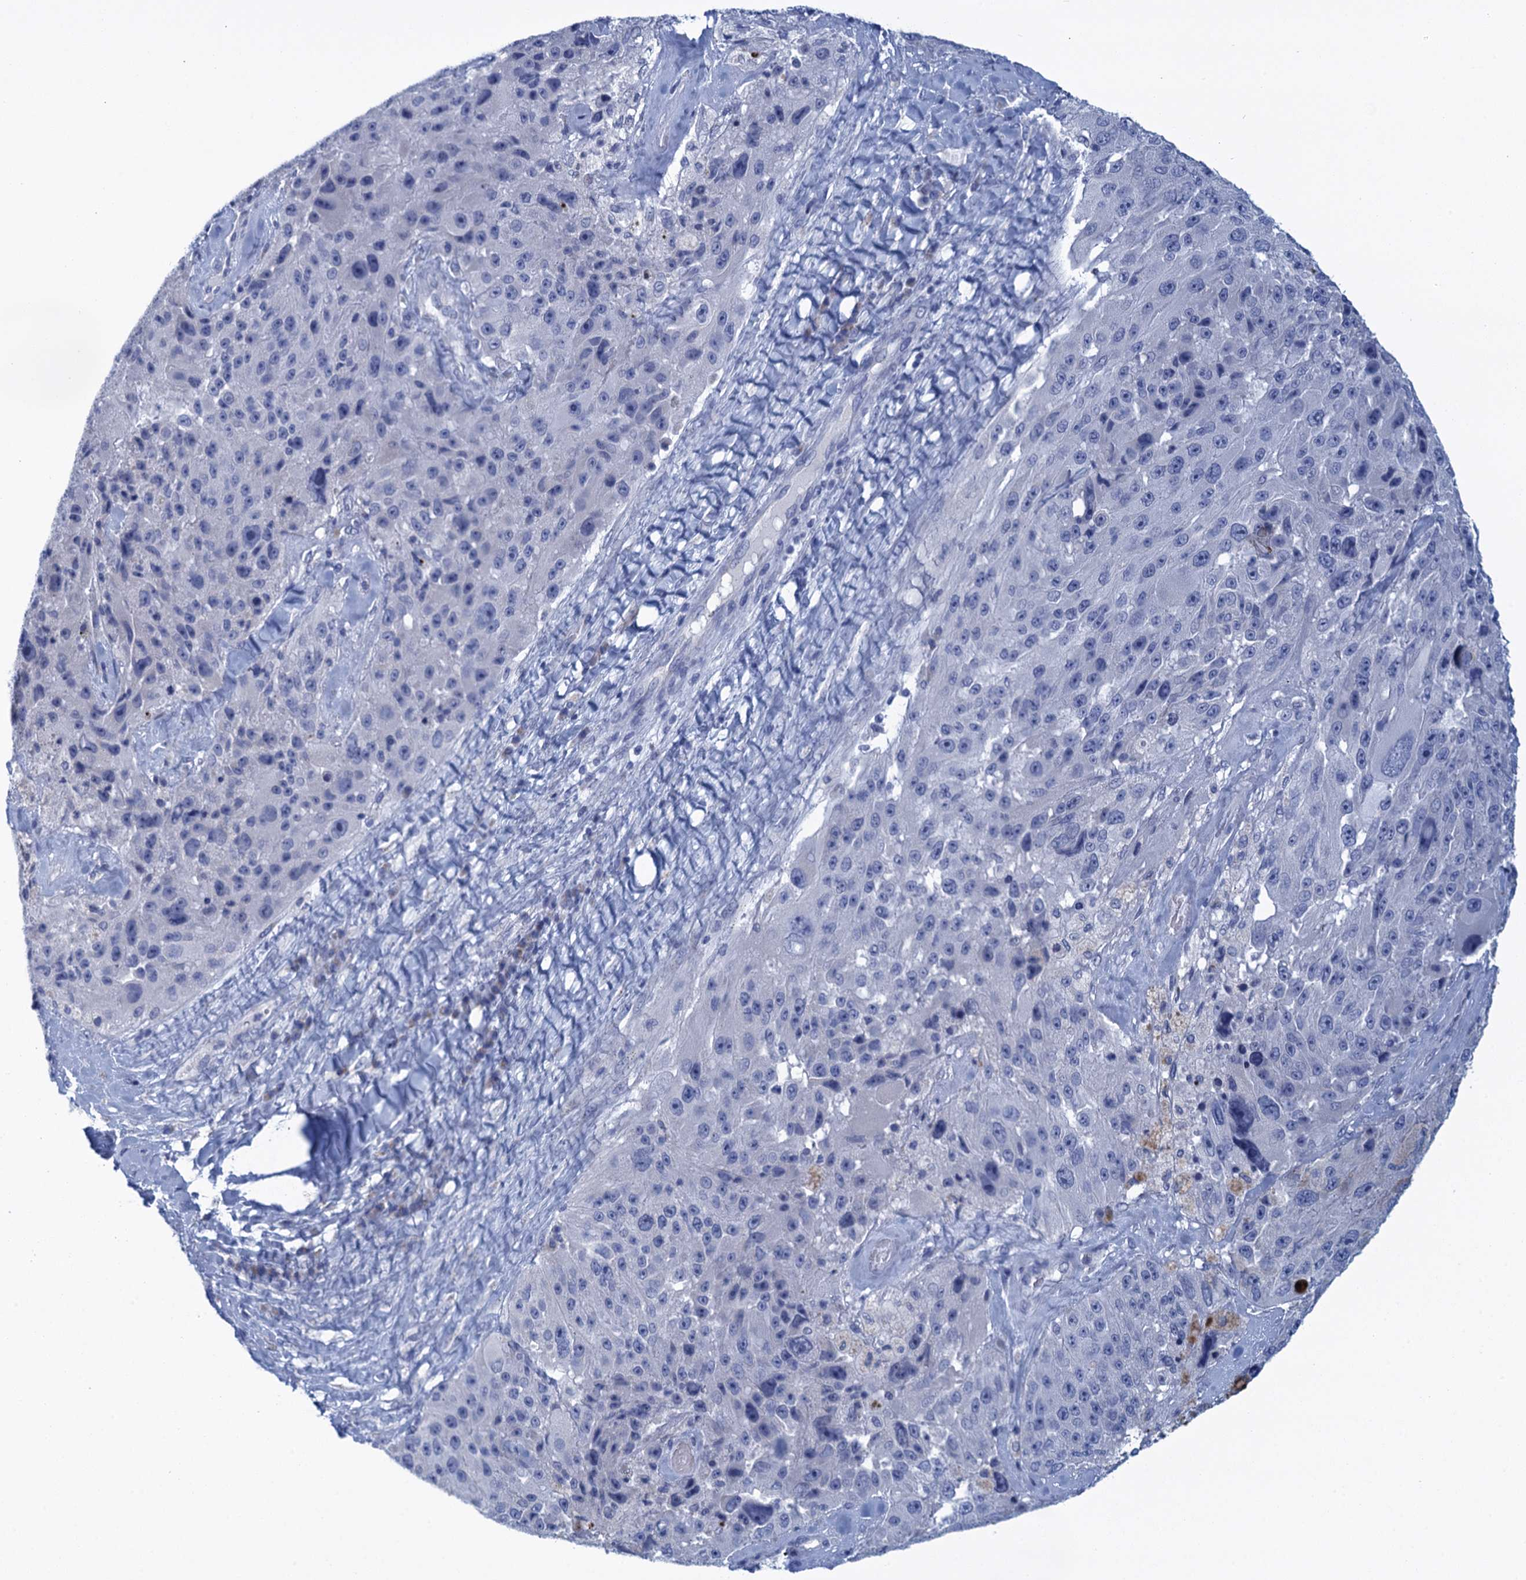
{"staining": {"intensity": "negative", "quantity": "none", "location": "none"}, "tissue": "melanoma", "cell_type": "Tumor cells", "image_type": "cancer", "snomed": [{"axis": "morphology", "description": "Malignant melanoma, Metastatic site"}, {"axis": "topography", "description": "Lymph node"}], "caption": "An image of malignant melanoma (metastatic site) stained for a protein displays no brown staining in tumor cells.", "gene": "SCEL", "patient": {"sex": "male", "age": 62}}